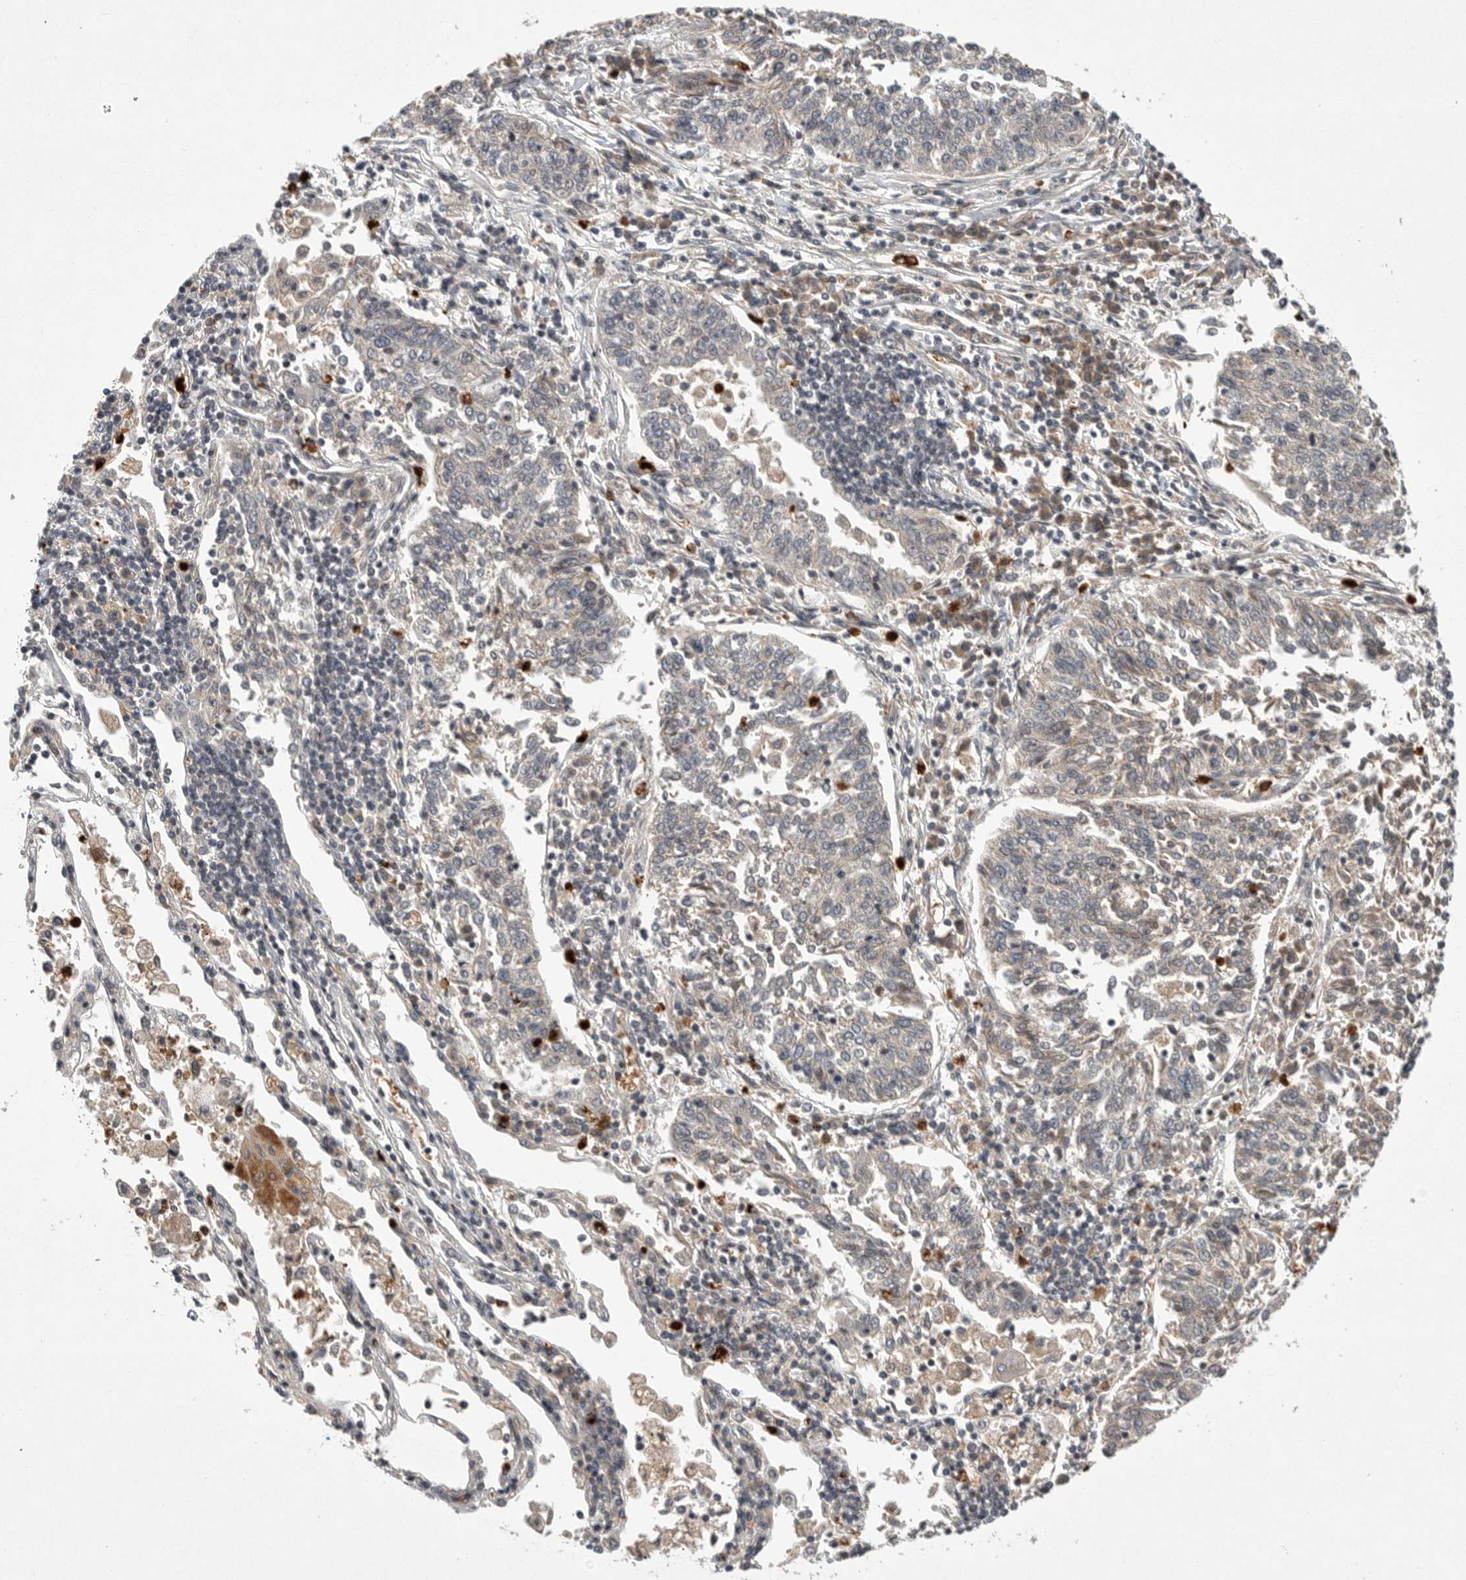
{"staining": {"intensity": "negative", "quantity": "none", "location": "none"}, "tissue": "lung cancer", "cell_type": "Tumor cells", "image_type": "cancer", "snomed": [{"axis": "morphology", "description": "Normal tissue, NOS"}, {"axis": "morphology", "description": "Squamous cell carcinoma, NOS"}, {"axis": "topography", "description": "Cartilage tissue"}, {"axis": "topography", "description": "Lung"}, {"axis": "topography", "description": "Peripheral nerve tissue"}], "caption": "Tumor cells show no significant expression in lung squamous cell carcinoma.", "gene": "UBE3D", "patient": {"sex": "female", "age": 49}}